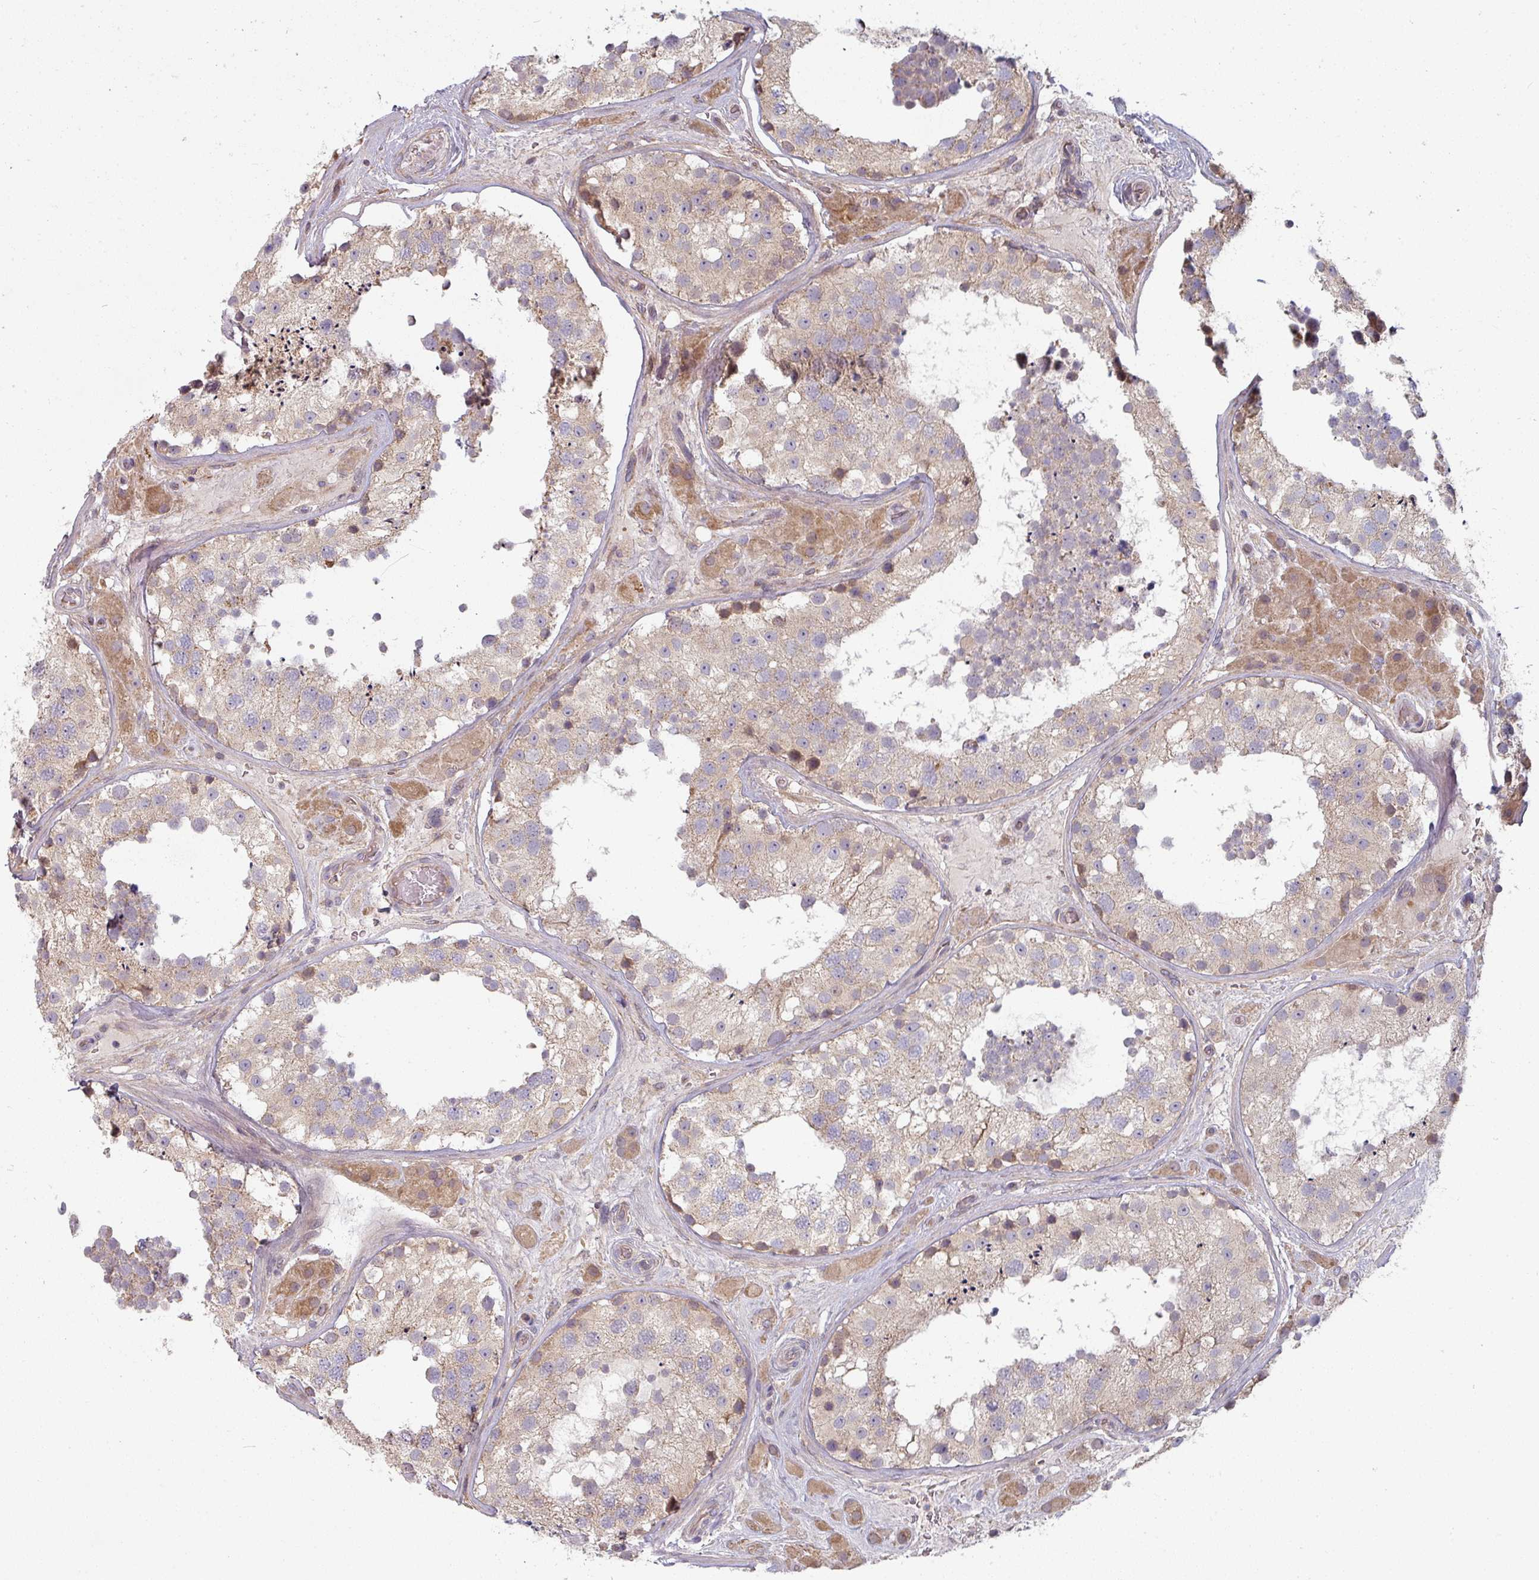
{"staining": {"intensity": "moderate", "quantity": "25%-75%", "location": "cytoplasmic/membranous"}, "tissue": "testis", "cell_type": "Cells in seminiferous ducts", "image_type": "normal", "snomed": [{"axis": "morphology", "description": "Normal tissue, NOS"}, {"axis": "topography", "description": "Testis"}], "caption": "DAB (3,3'-diaminobenzidine) immunohistochemical staining of unremarkable testis shows moderate cytoplasmic/membranous protein staining in approximately 25%-75% of cells in seminiferous ducts.", "gene": "PLEKHJ1", "patient": {"sex": "male", "age": 26}}